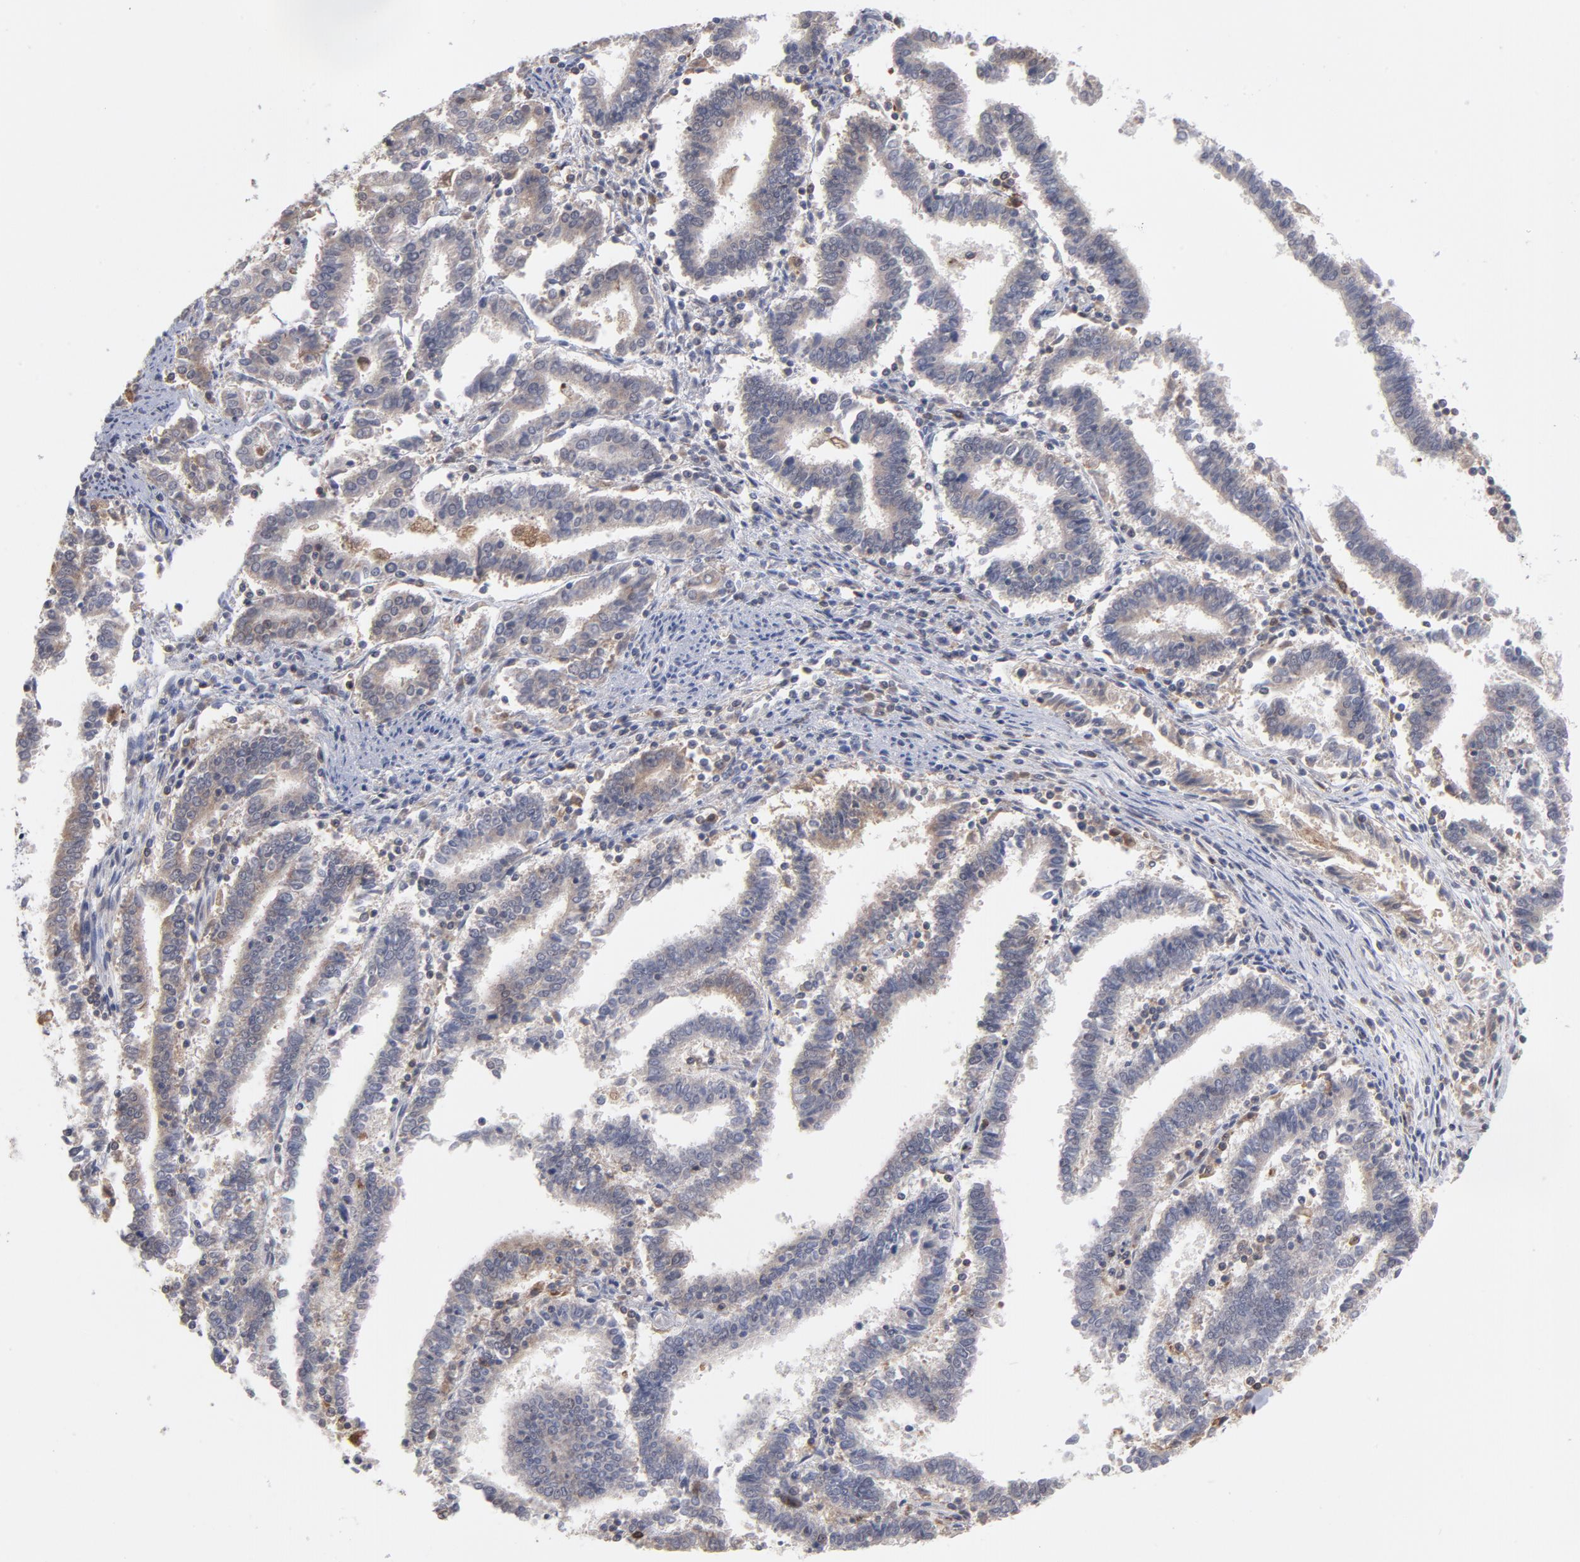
{"staining": {"intensity": "weak", "quantity": "25%-75%", "location": "nuclear"}, "tissue": "endometrial cancer", "cell_type": "Tumor cells", "image_type": "cancer", "snomed": [{"axis": "morphology", "description": "Adenocarcinoma, NOS"}, {"axis": "topography", "description": "Uterus"}], "caption": "IHC staining of endometrial cancer (adenocarcinoma), which demonstrates low levels of weak nuclear staining in approximately 25%-75% of tumor cells indicating weak nuclear protein expression. The staining was performed using DAB (3,3'-diaminobenzidine) (brown) for protein detection and nuclei were counterstained in hematoxylin (blue).", "gene": "OAS1", "patient": {"sex": "female", "age": 83}}